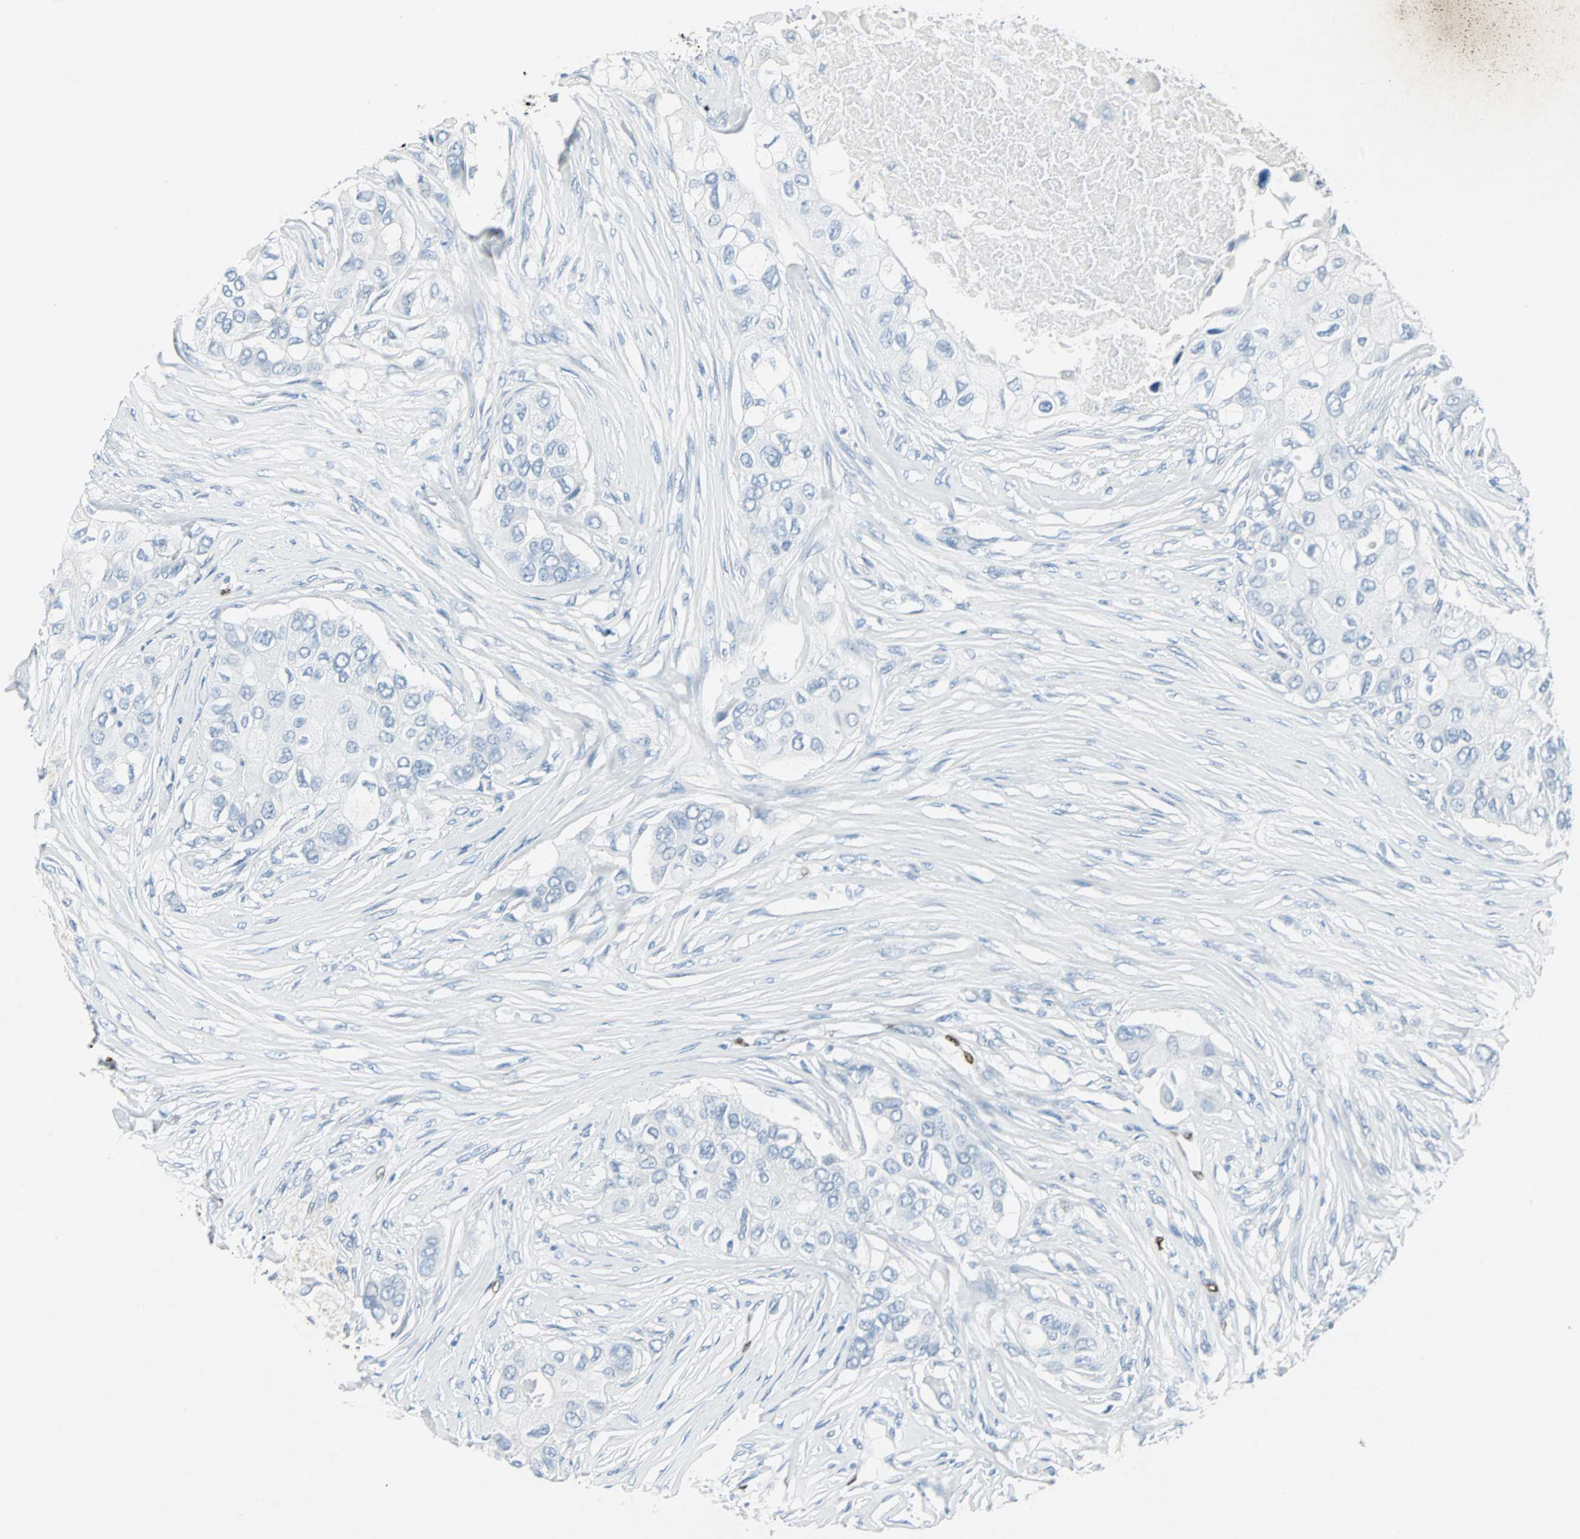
{"staining": {"intensity": "negative", "quantity": "none", "location": "none"}, "tissue": "breast cancer", "cell_type": "Tumor cells", "image_type": "cancer", "snomed": [{"axis": "morphology", "description": "Normal tissue, NOS"}, {"axis": "morphology", "description": "Duct carcinoma"}, {"axis": "topography", "description": "Breast"}], "caption": "Human breast cancer stained for a protein using IHC reveals no staining in tumor cells.", "gene": "IL33", "patient": {"sex": "female", "age": 49}}